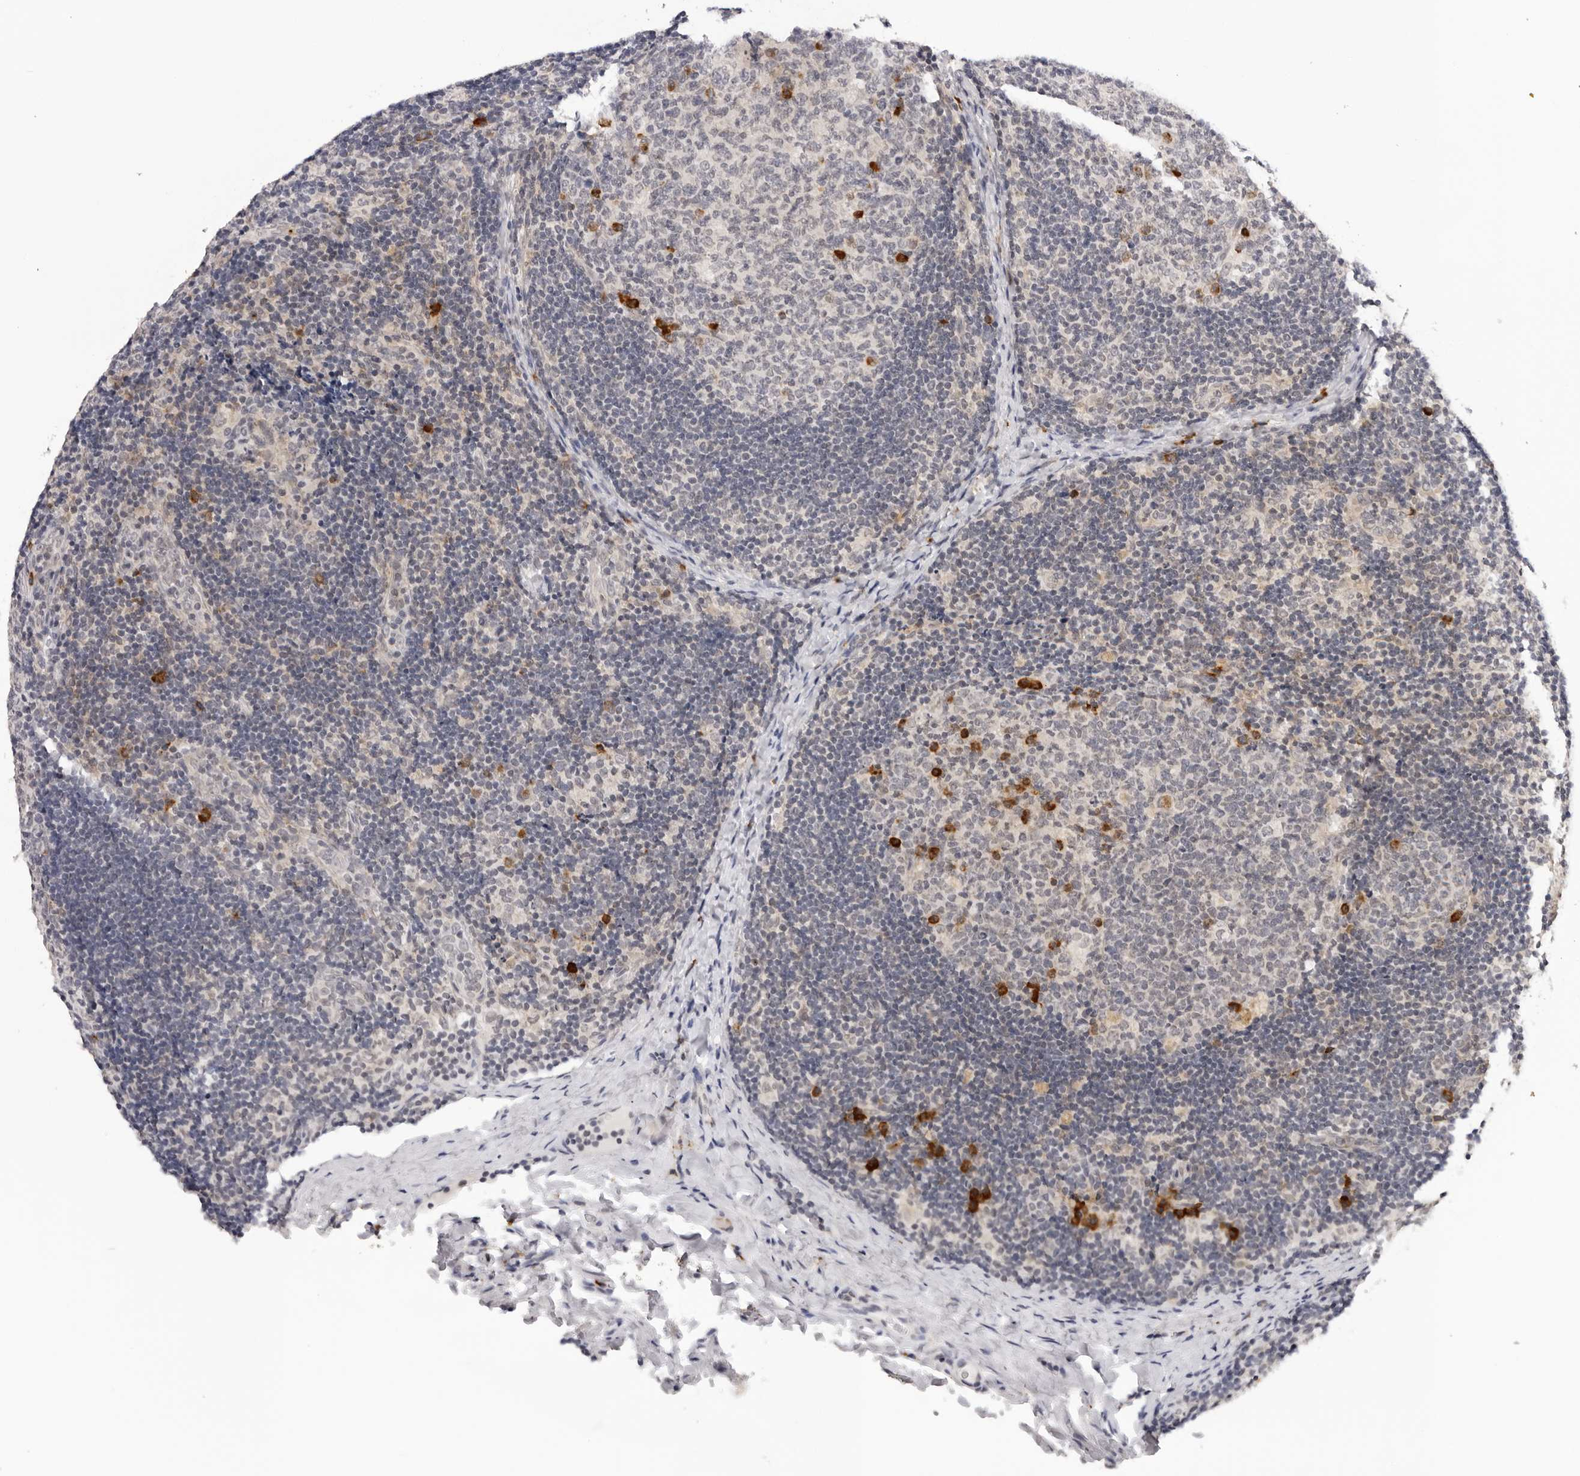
{"staining": {"intensity": "strong", "quantity": "<25%", "location": "cytoplasmic/membranous"}, "tissue": "lymph node", "cell_type": "Germinal center cells", "image_type": "normal", "snomed": [{"axis": "morphology", "description": "Normal tissue, NOS"}, {"axis": "topography", "description": "Lymph node"}], "caption": "Immunohistochemical staining of benign human lymph node shows strong cytoplasmic/membranous protein expression in about <25% of germinal center cells. The staining was performed using DAB (3,3'-diaminobenzidine), with brown indicating positive protein expression. Nuclei are stained blue with hematoxylin.", "gene": "IL17RA", "patient": {"sex": "female", "age": 14}}